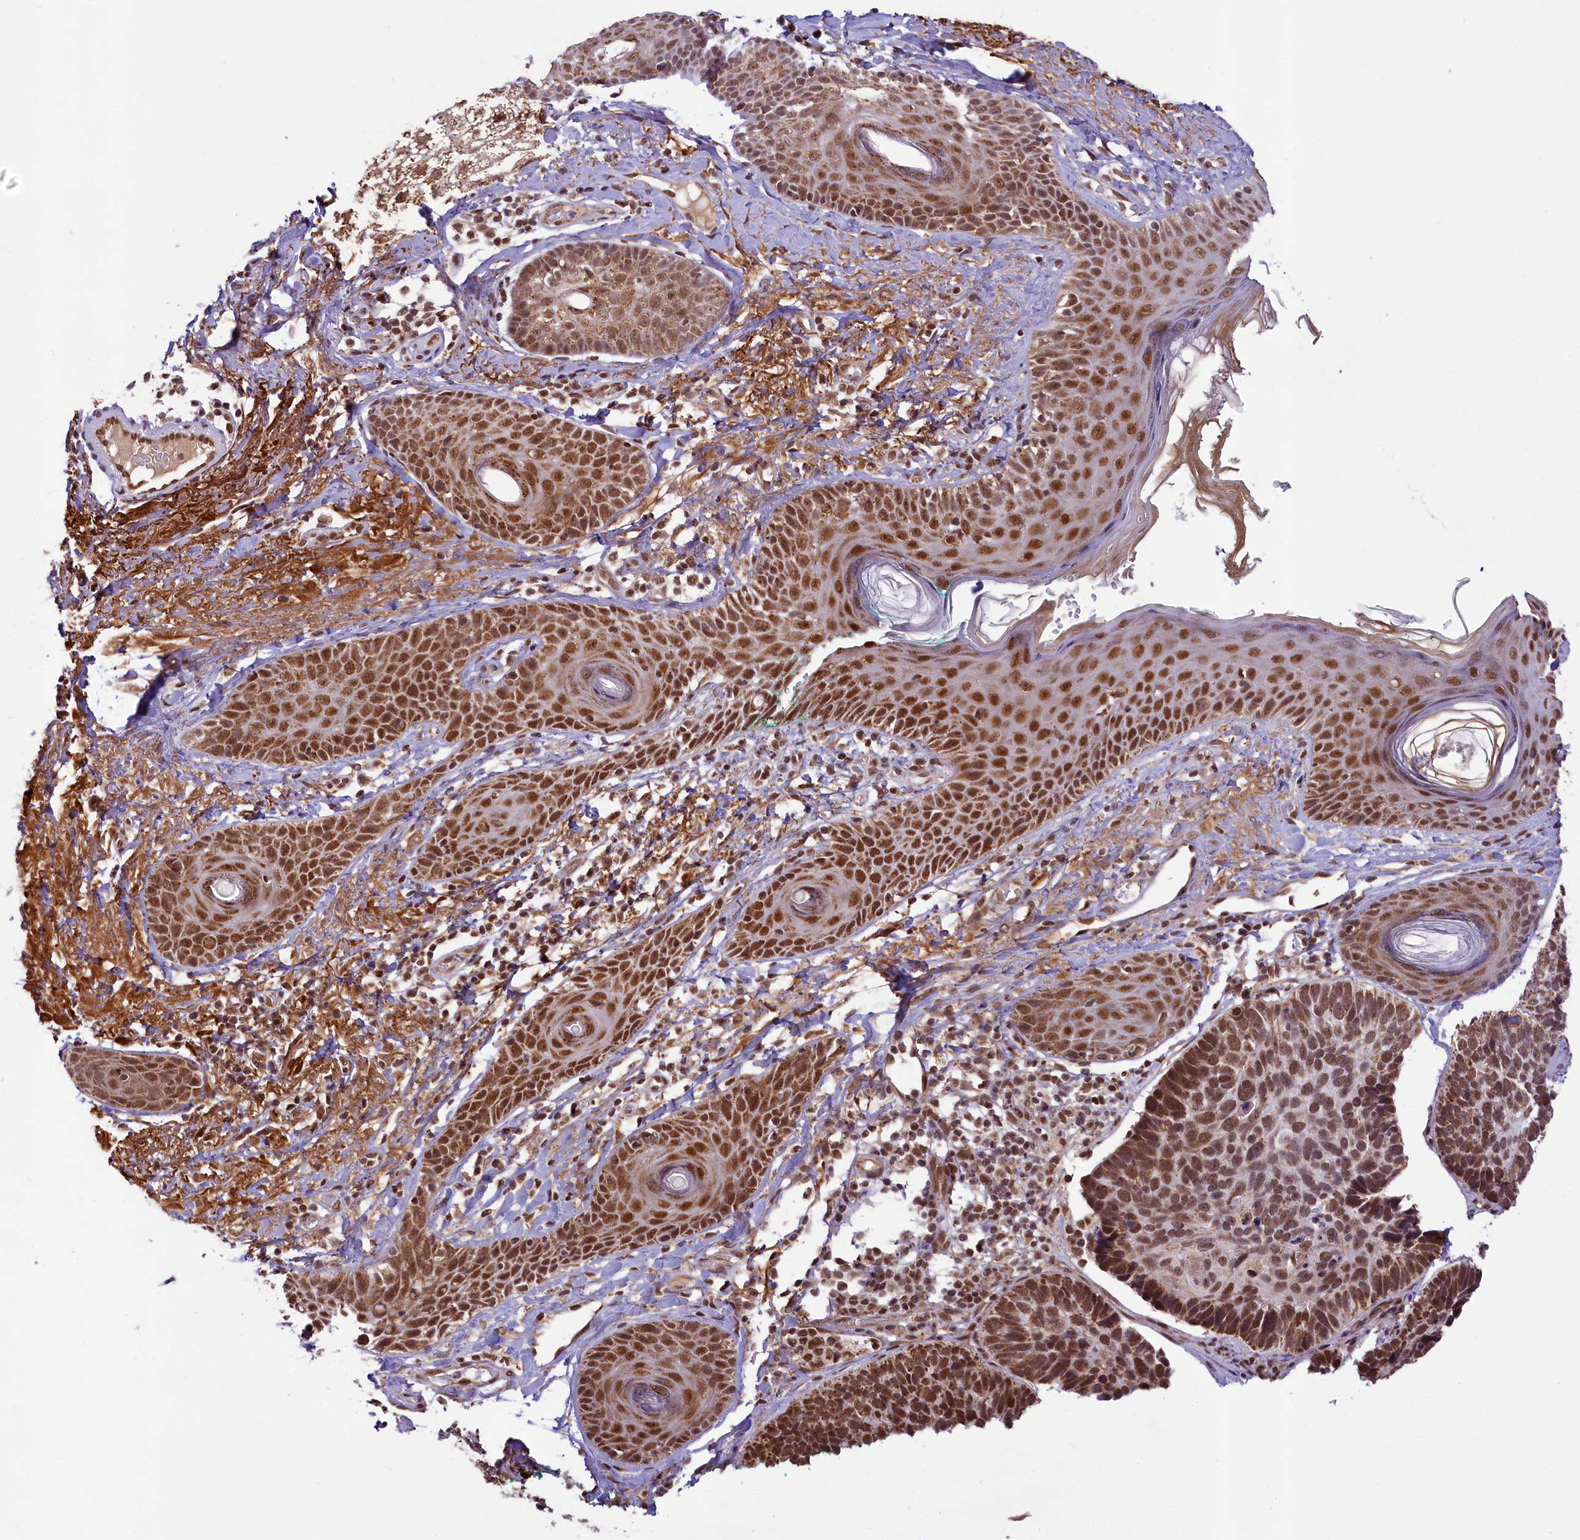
{"staining": {"intensity": "strong", "quantity": ">75%", "location": "nuclear"}, "tissue": "skin cancer", "cell_type": "Tumor cells", "image_type": "cancer", "snomed": [{"axis": "morphology", "description": "Basal cell carcinoma"}, {"axis": "topography", "description": "Skin"}], "caption": "Protein expression analysis of skin cancer exhibits strong nuclear positivity in approximately >75% of tumor cells.", "gene": "PAF1", "patient": {"sex": "male", "age": 62}}